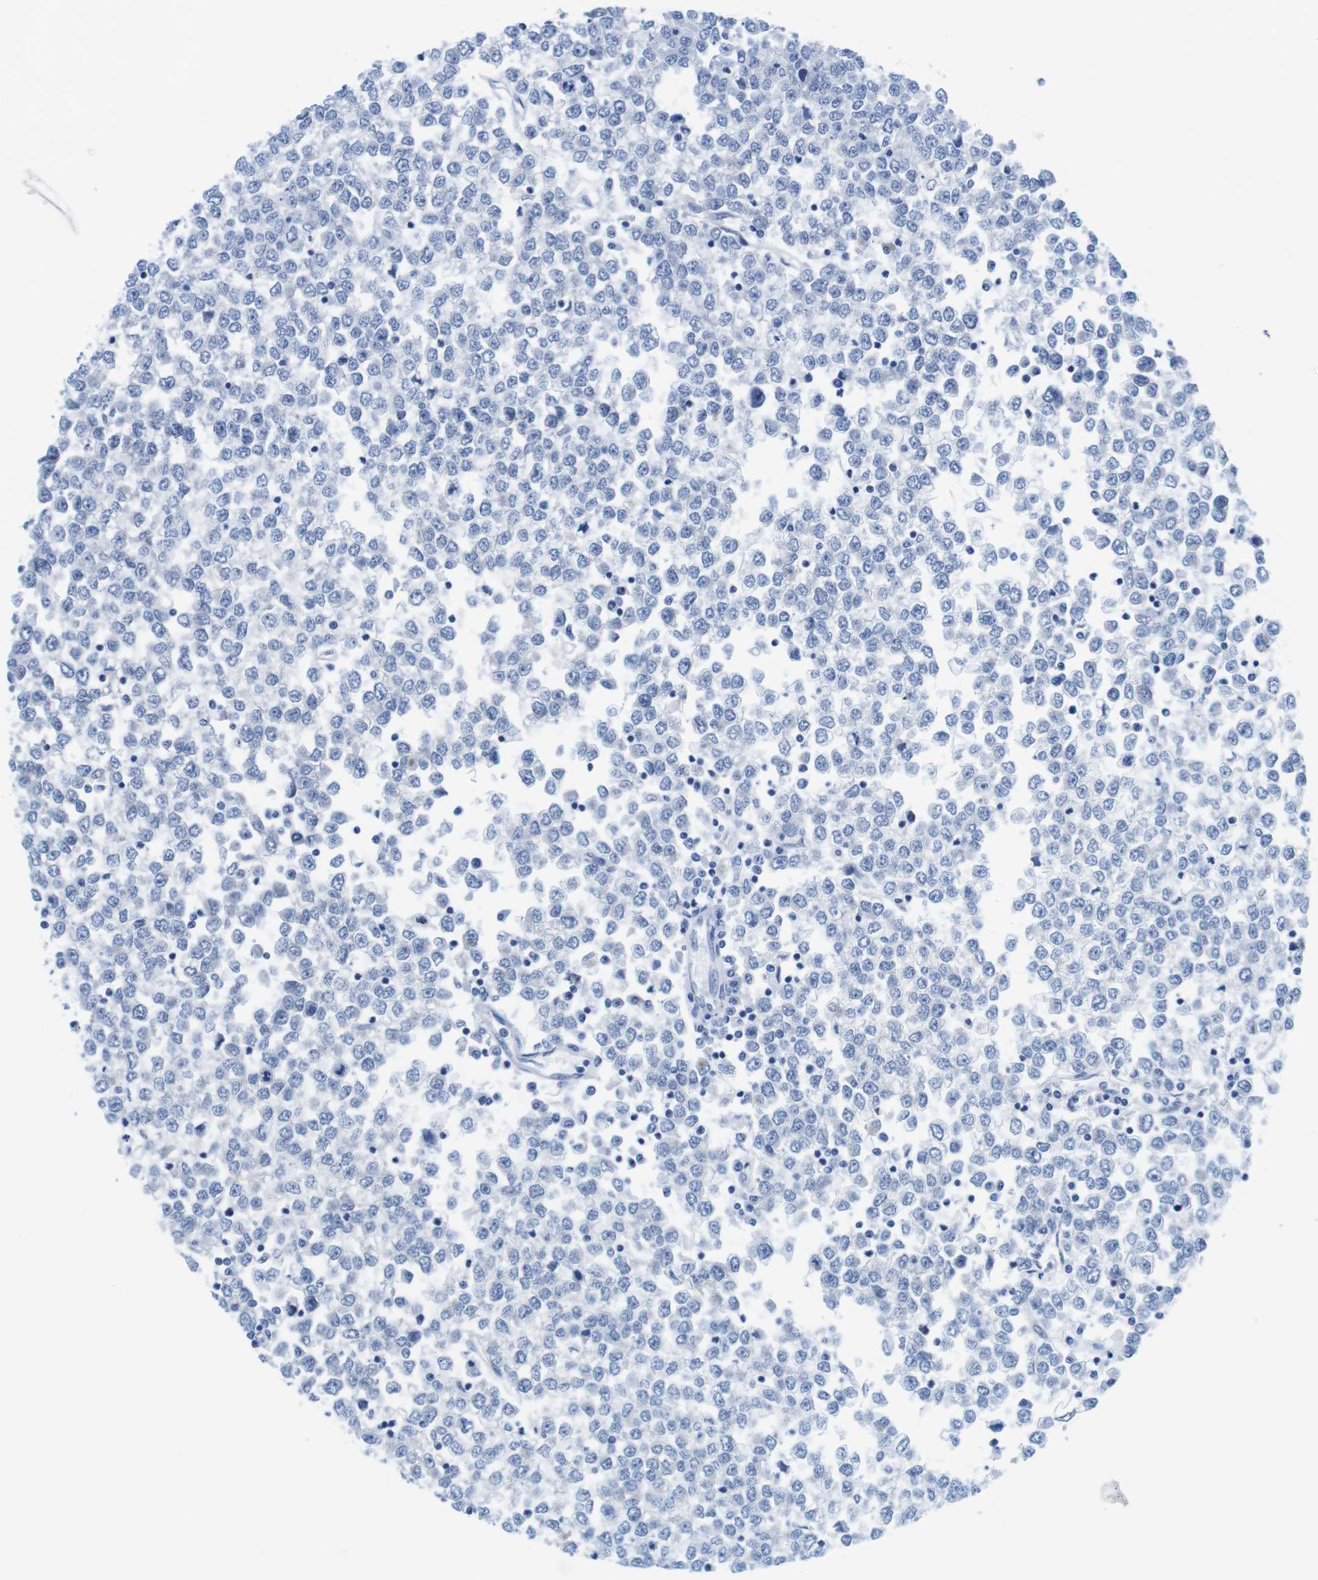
{"staining": {"intensity": "negative", "quantity": "none", "location": "none"}, "tissue": "testis cancer", "cell_type": "Tumor cells", "image_type": "cancer", "snomed": [{"axis": "morphology", "description": "Seminoma, NOS"}, {"axis": "topography", "description": "Testis"}], "caption": "This image is of testis cancer (seminoma) stained with immunohistochemistry (IHC) to label a protein in brown with the nuclei are counter-stained blue. There is no staining in tumor cells. (Immunohistochemistry, brightfield microscopy, high magnification).", "gene": "CDH8", "patient": {"sex": "male", "age": 65}}